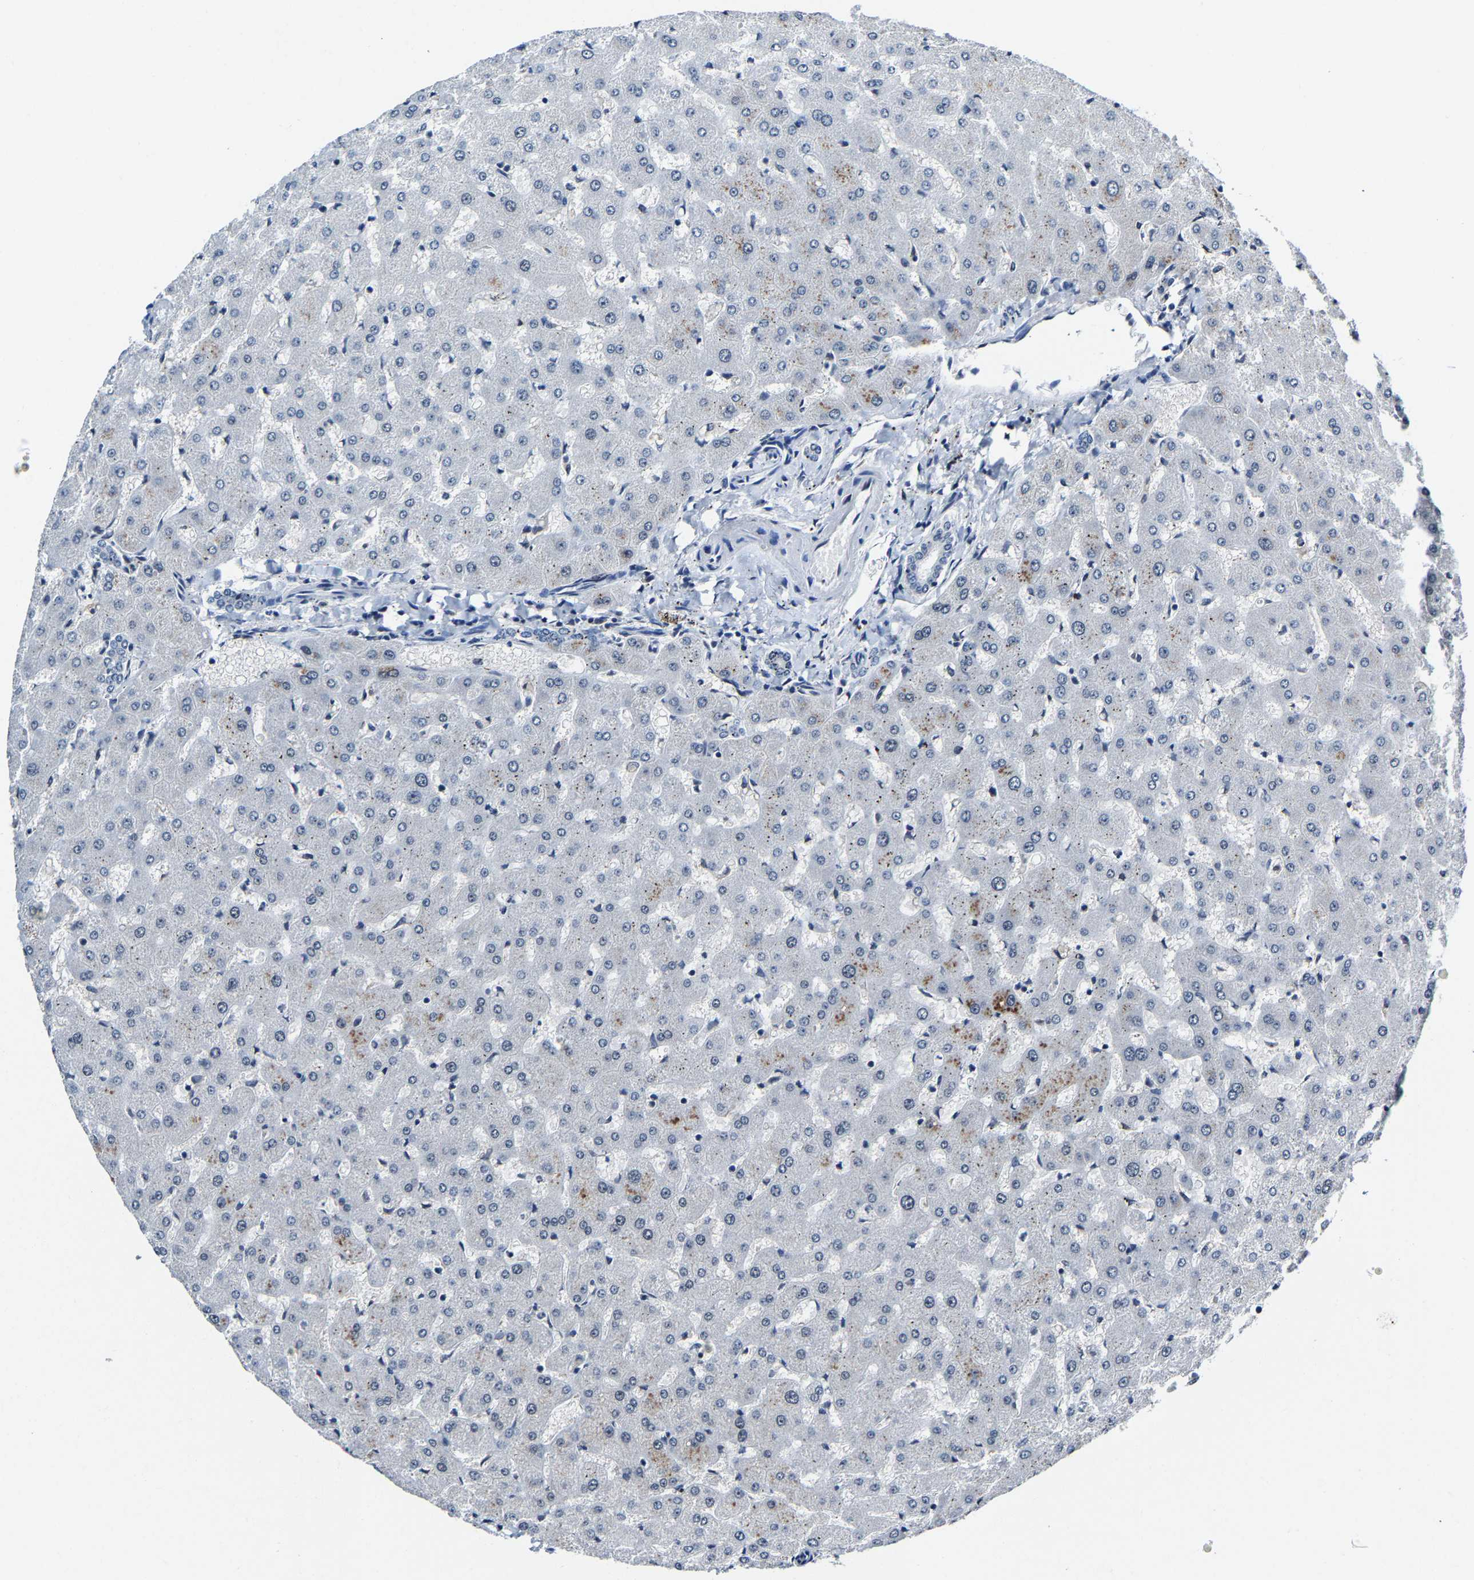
{"staining": {"intensity": "negative", "quantity": "none", "location": "none"}, "tissue": "liver", "cell_type": "Cholangiocytes", "image_type": "normal", "snomed": [{"axis": "morphology", "description": "Normal tissue, NOS"}, {"axis": "topography", "description": "Liver"}], "caption": "Micrograph shows no significant protein staining in cholangiocytes of unremarkable liver.", "gene": "METTL1", "patient": {"sex": "female", "age": 63}}